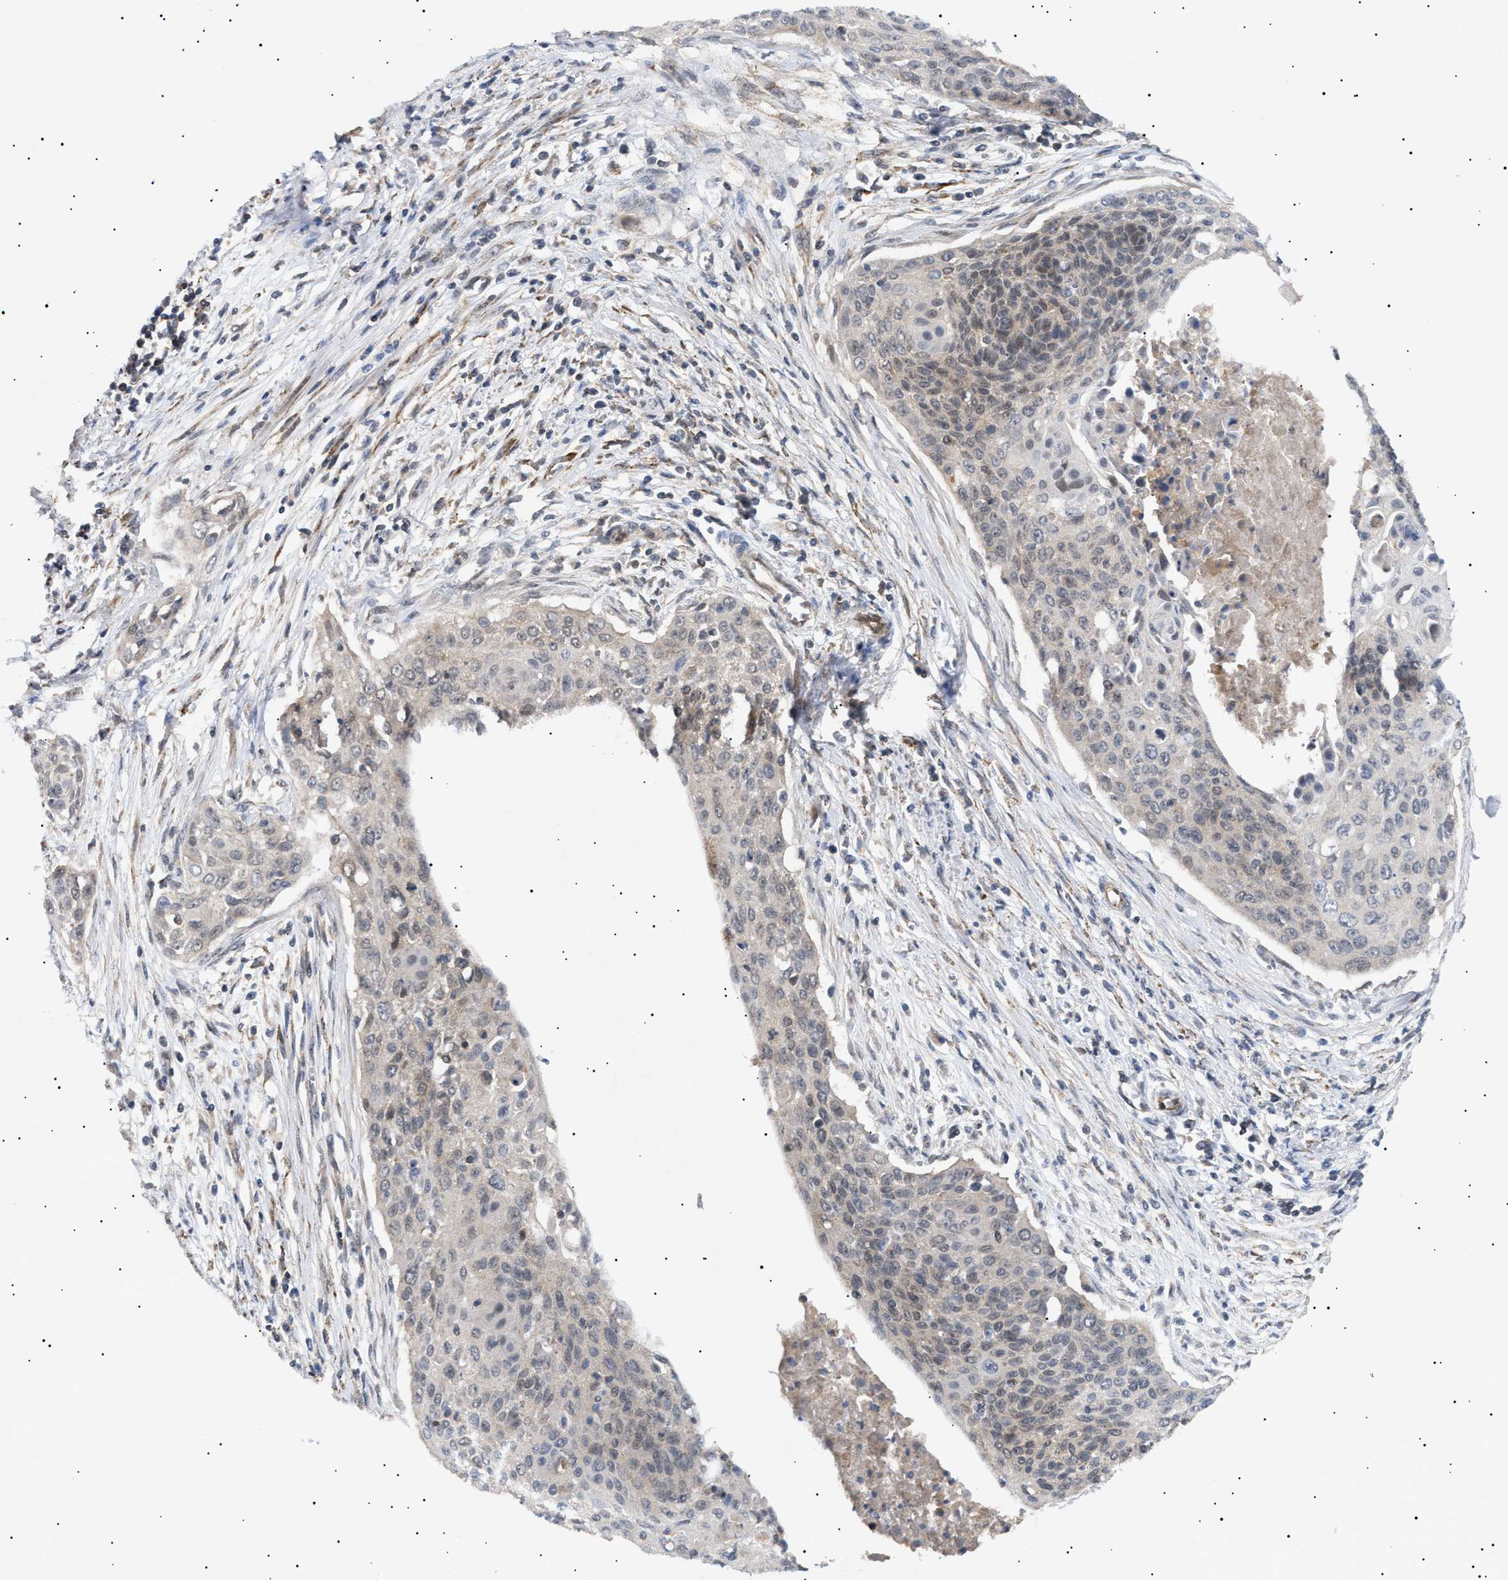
{"staining": {"intensity": "weak", "quantity": "25%-75%", "location": "cytoplasmic/membranous"}, "tissue": "cervical cancer", "cell_type": "Tumor cells", "image_type": "cancer", "snomed": [{"axis": "morphology", "description": "Squamous cell carcinoma, NOS"}, {"axis": "topography", "description": "Cervix"}], "caption": "A brown stain labels weak cytoplasmic/membranous staining of a protein in cervical cancer tumor cells.", "gene": "SIRT5", "patient": {"sex": "female", "age": 55}}